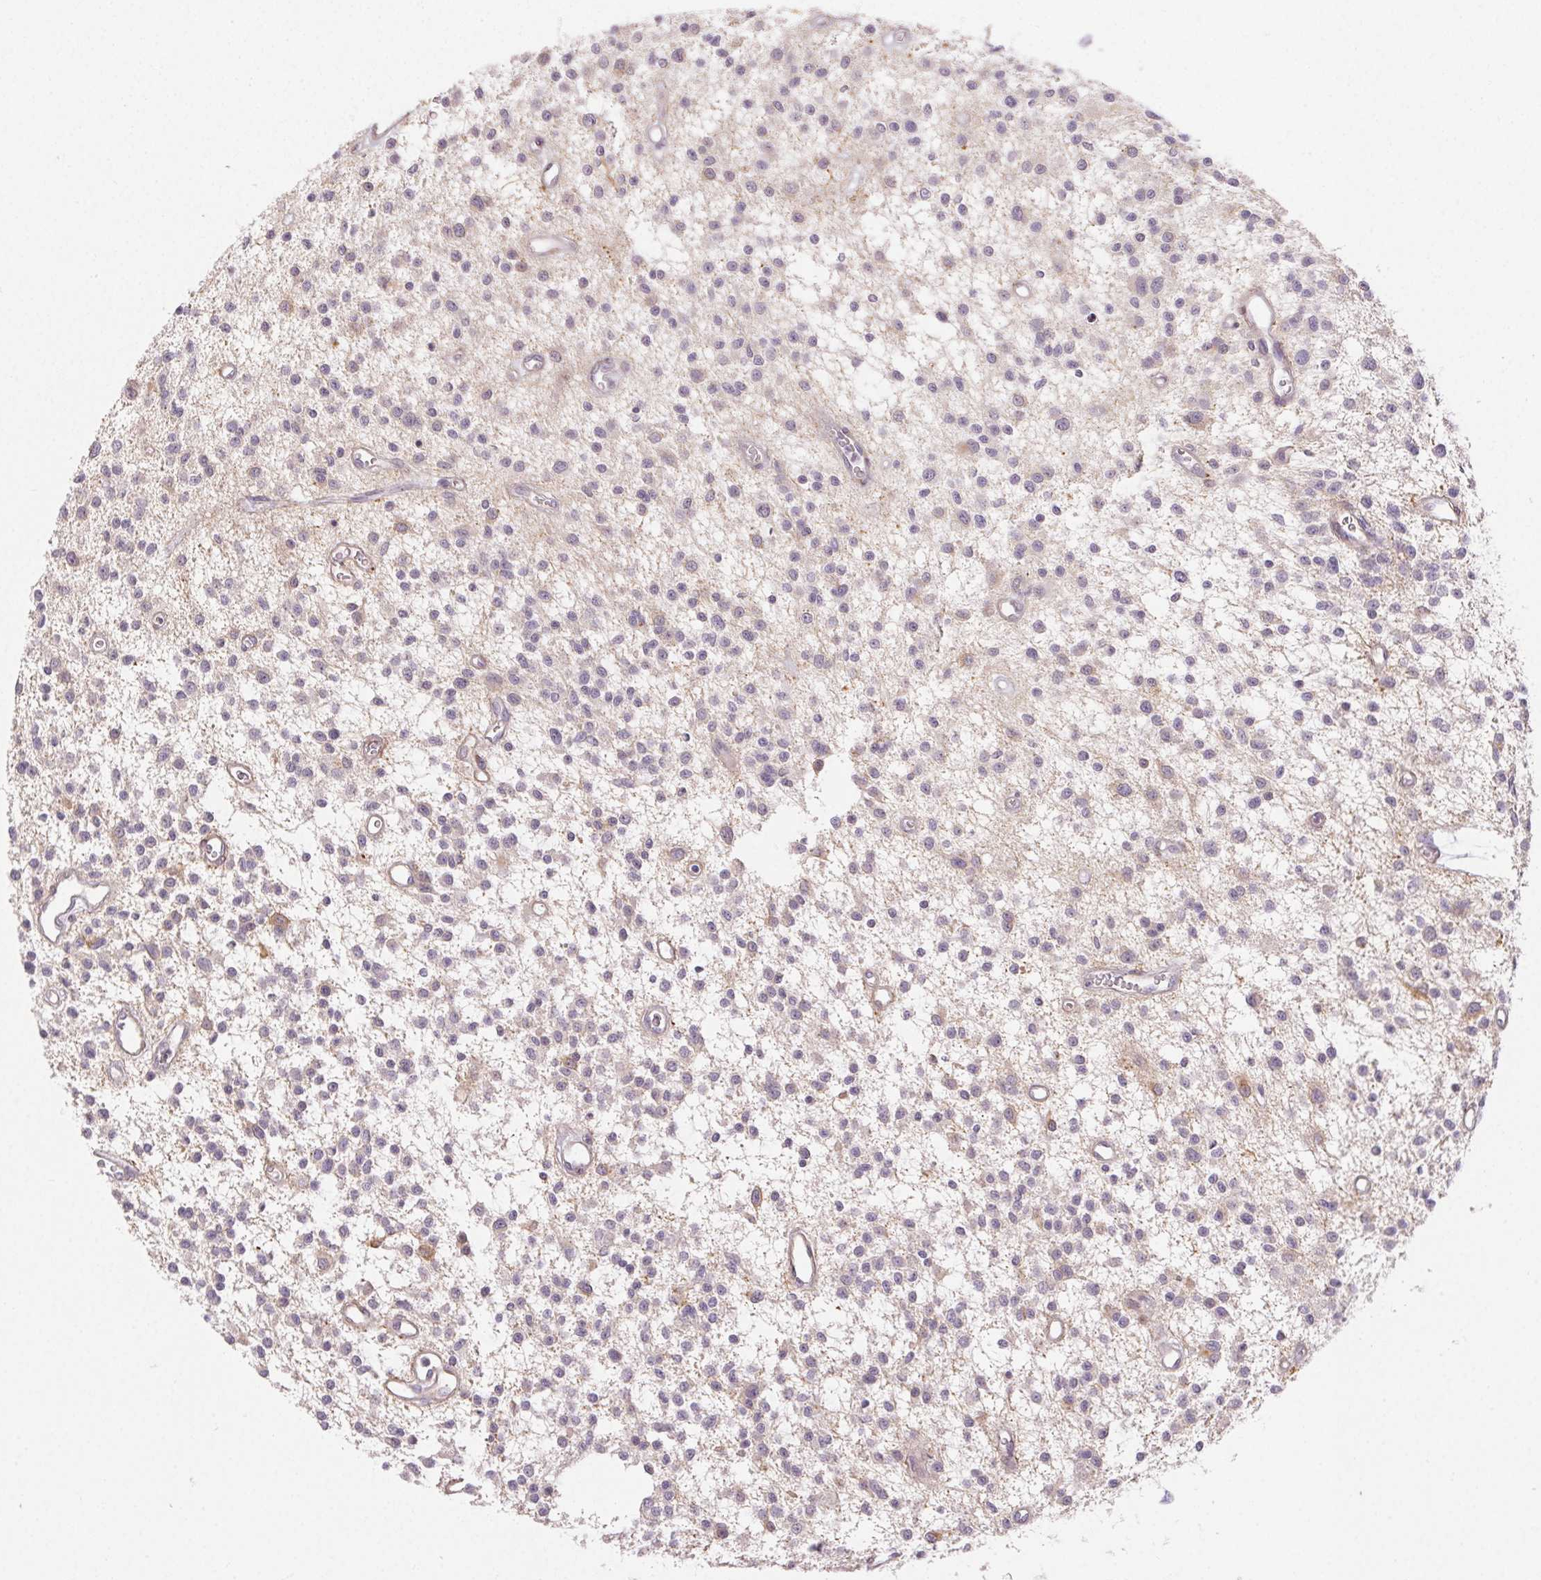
{"staining": {"intensity": "negative", "quantity": "none", "location": "none"}, "tissue": "glioma", "cell_type": "Tumor cells", "image_type": "cancer", "snomed": [{"axis": "morphology", "description": "Glioma, malignant, Low grade"}, {"axis": "topography", "description": "Brain"}], "caption": "IHC image of glioma stained for a protein (brown), which displays no staining in tumor cells.", "gene": "RPGRIP1", "patient": {"sex": "male", "age": 43}}